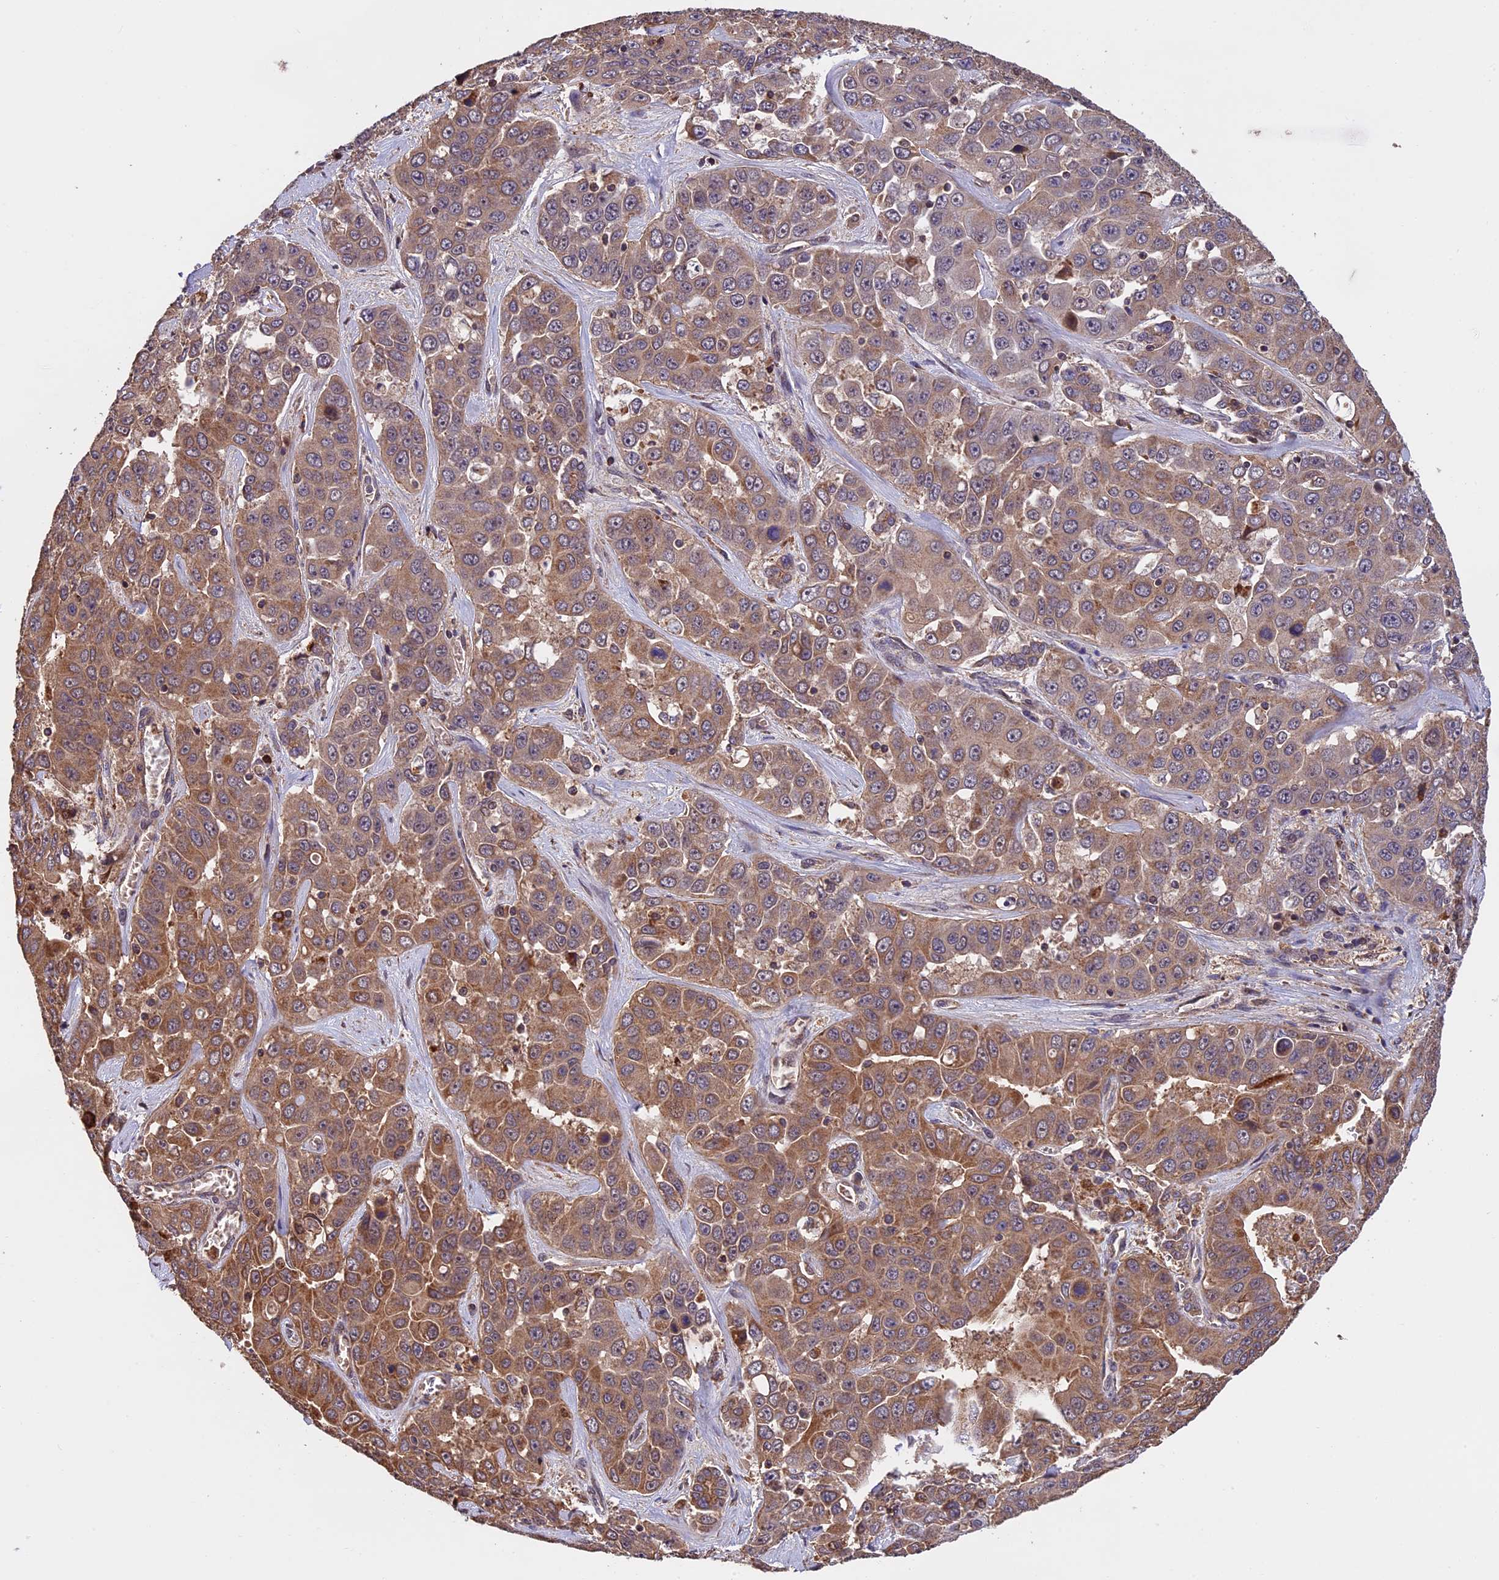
{"staining": {"intensity": "moderate", "quantity": ">75%", "location": "cytoplasmic/membranous"}, "tissue": "liver cancer", "cell_type": "Tumor cells", "image_type": "cancer", "snomed": [{"axis": "morphology", "description": "Cholangiocarcinoma"}, {"axis": "topography", "description": "Liver"}], "caption": "This histopathology image exhibits IHC staining of human liver cancer, with medium moderate cytoplasmic/membranous staining in approximately >75% of tumor cells.", "gene": "PKD2L2", "patient": {"sex": "female", "age": 52}}